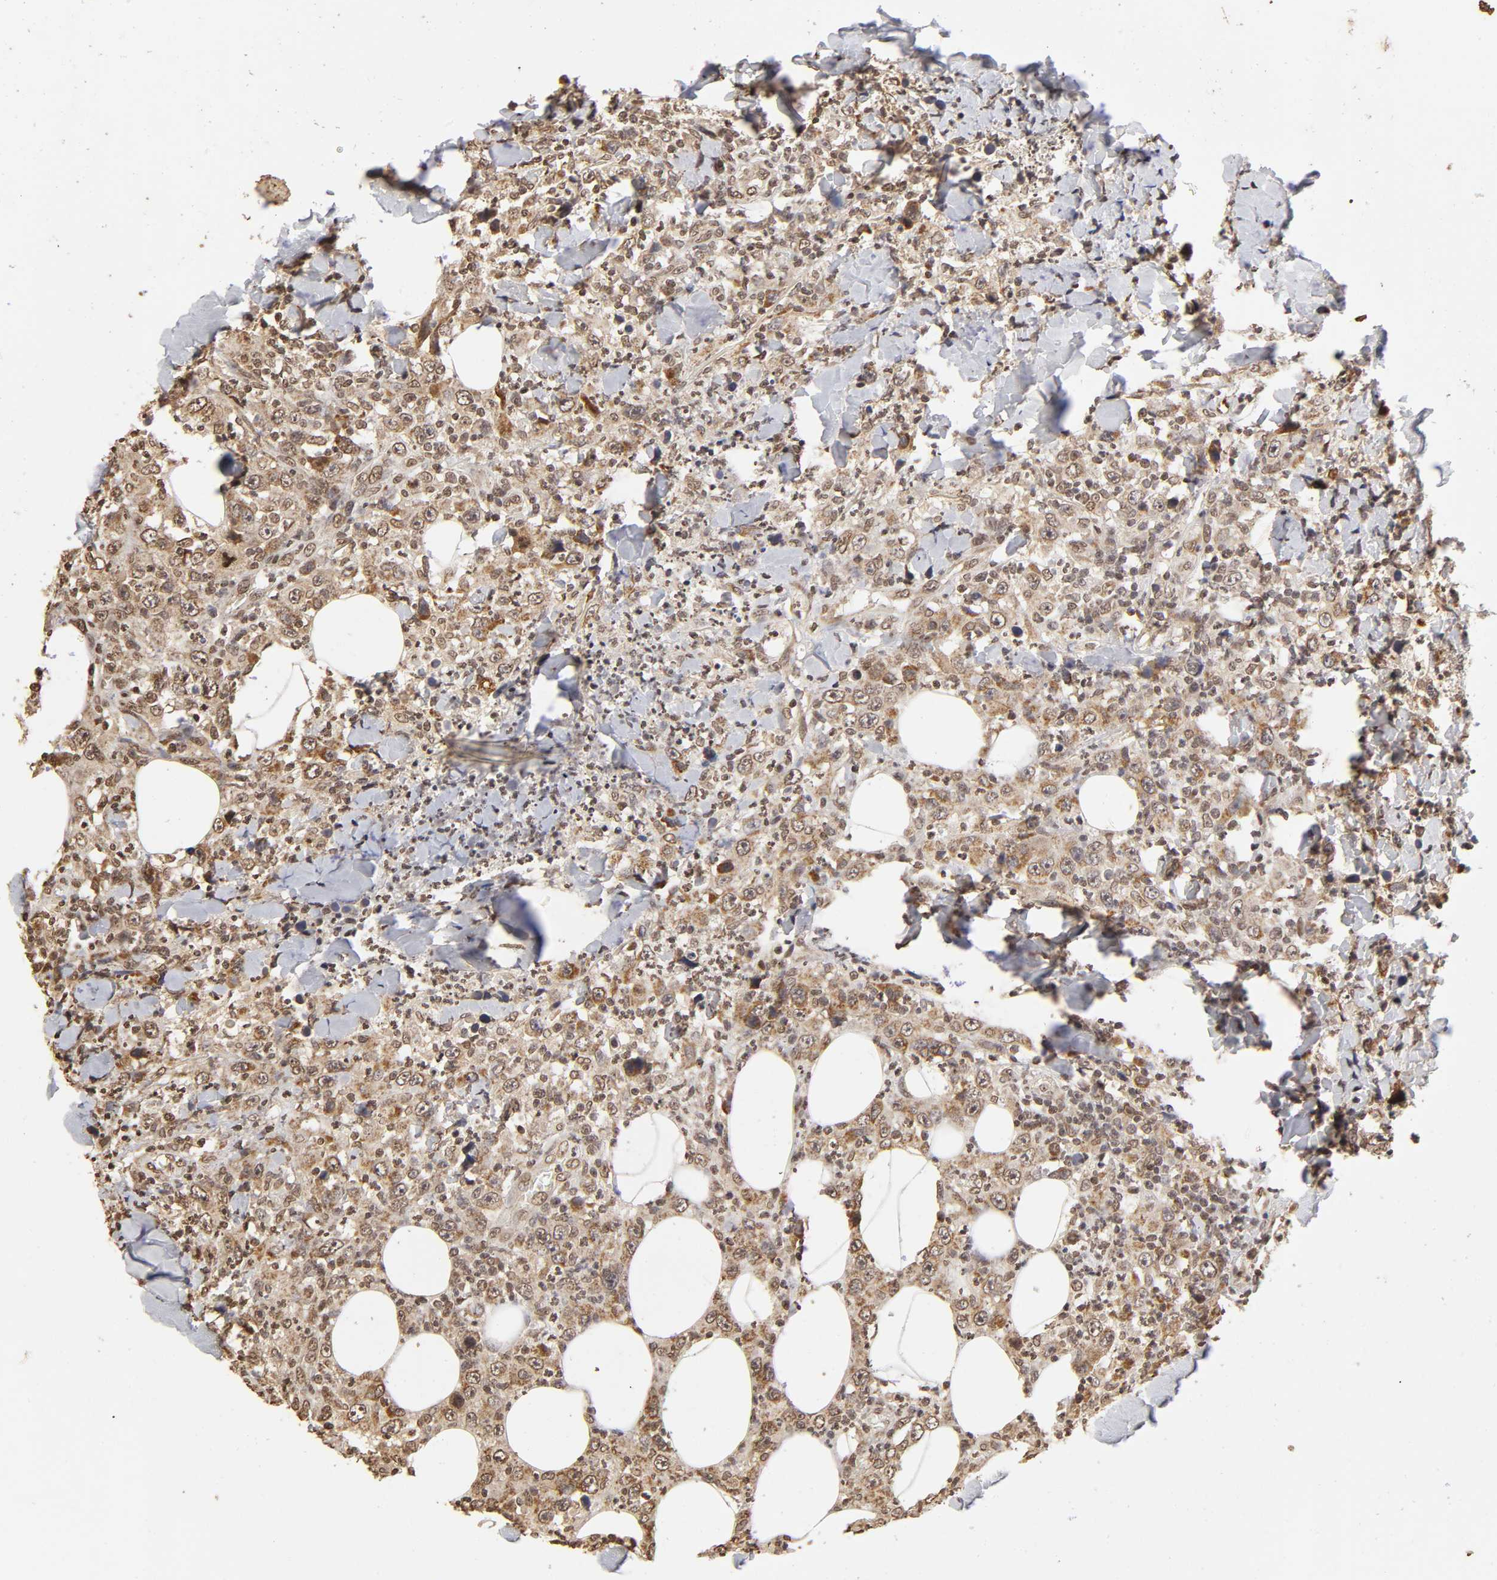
{"staining": {"intensity": "moderate", "quantity": ">75%", "location": "cytoplasmic/membranous"}, "tissue": "thyroid cancer", "cell_type": "Tumor cells", "image_type": "cancer", "snomed": [{"axis": "morphology", "description": "Carcinoma, NOS"}, {"axis": "topography", "description": "Thyroid gland"}], "caption": "Thyroid cancer tissue displays moderate cytoplasmic/membranous positivity in approximately >75% of tumor cells, visualized by immunohistochemistry. The staining is performed using DAB brown chromogen to label protein expression. The nuclei are counter-stained blue using hematoxylin.", "gene": "MLLT6", "patient": {"sex": "female", "age": 77}}